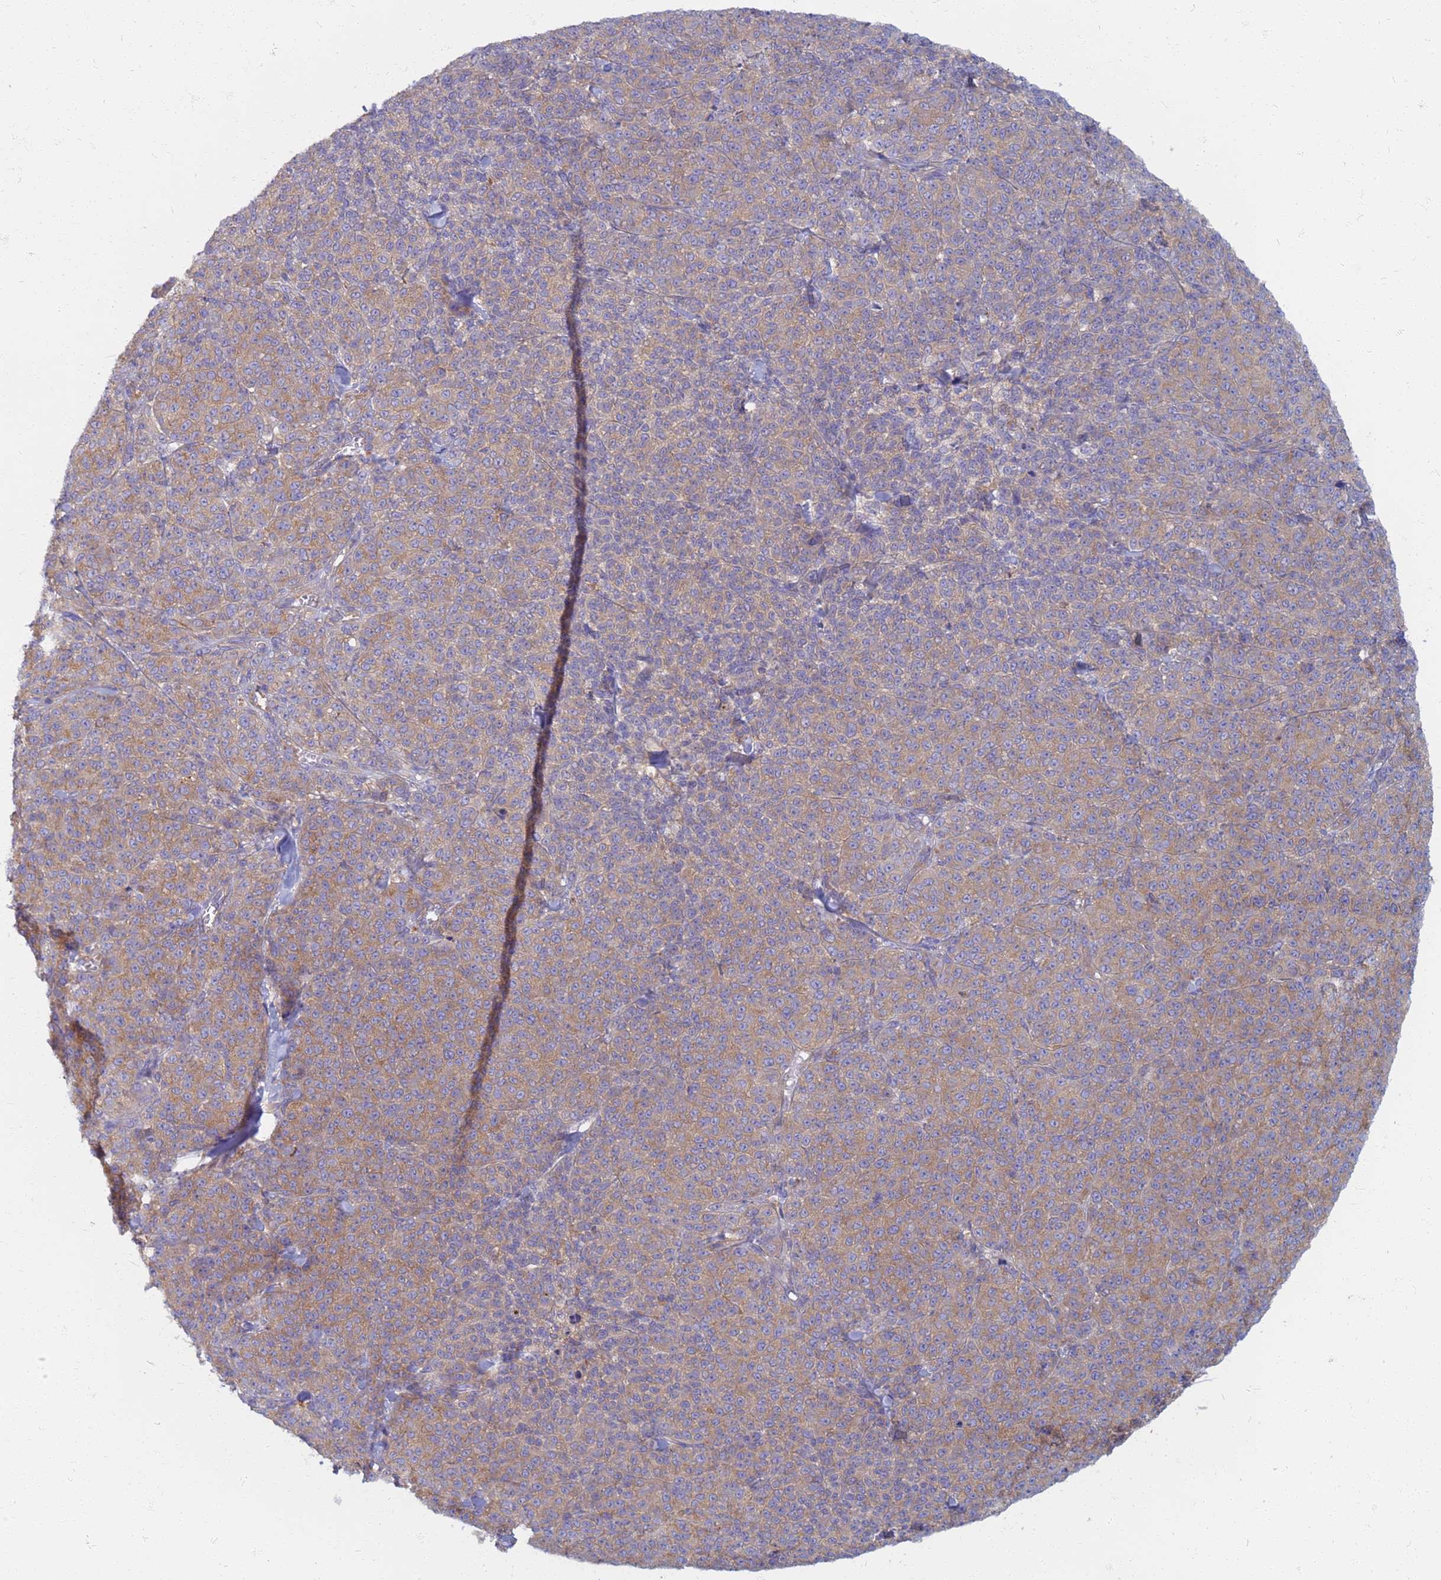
{"staining": {"intensity": "moderate", "quantity": ">75%", "location": "cytoplasmic/membranous"}, "tissue": "melanoma", "cell_type": "Tumor cells", "image_type": "cancer", "snomed": [{"axis": "morphology", "description": "Normal tissue, NOS"}, {"axis": "morphology", "description": "Malignant melanoma, NOS"}, {"axis": "topography", "description": "Skin"}], "caption": "High-power microscopy captured an immunohistochemistry image of melanoma, revealing moderate cytoplasmic/membranous staining in about >75% of tumor cells.", "gene": "EEA1", "patient": {"sex": "female", "age": 34}}